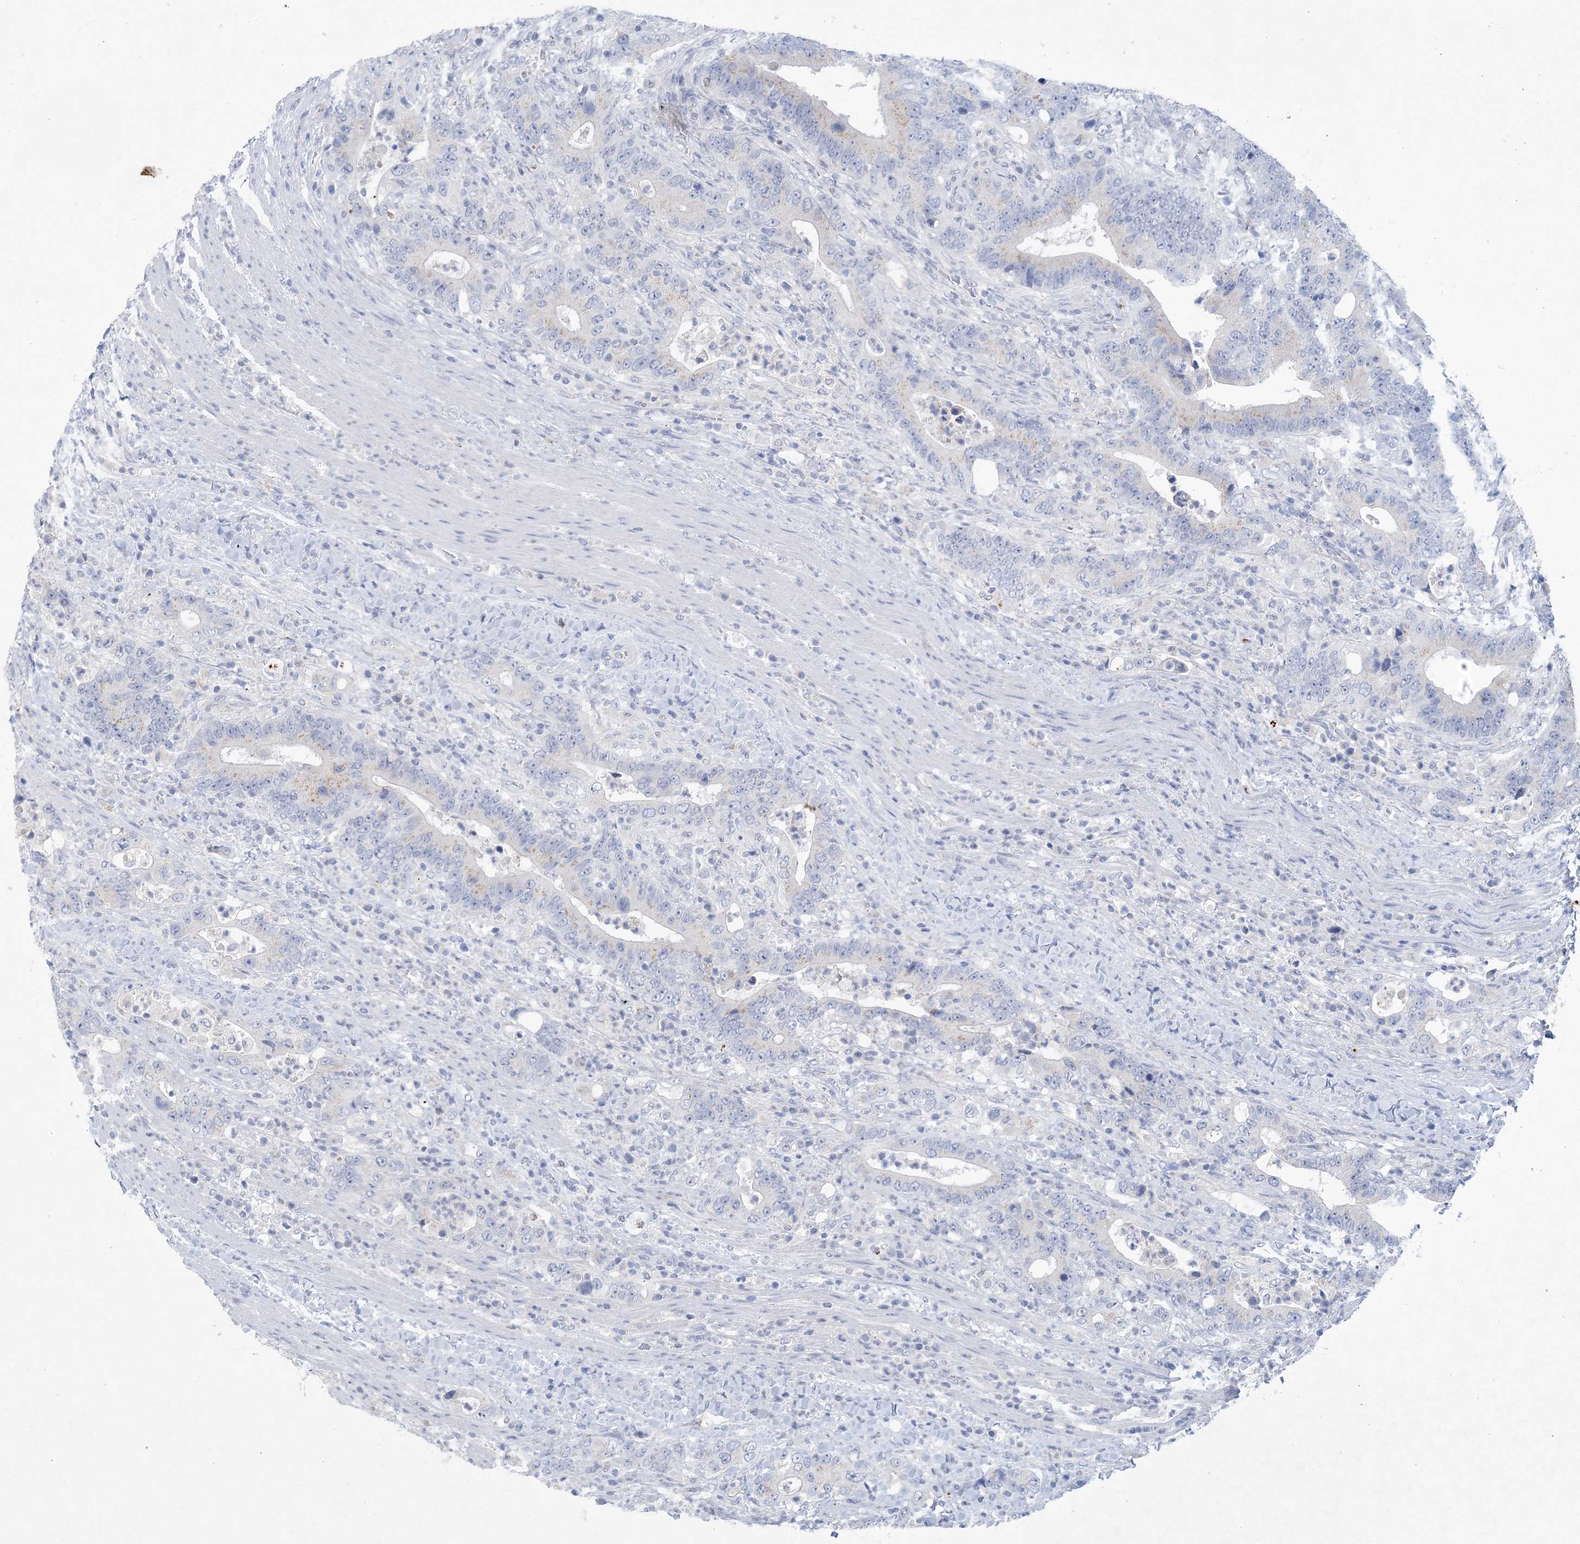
{"staining": {"intensity": "negative", "quantity": "none", "location": "none"}, "tissue": "colorectal cancer", "cell_type": "Tumor cells", "image_type": "cancer", "snomed": [{"axis": "morphology", "description": "Adenocarcinoma, NOS"}, {"axis": "topography", "description": "Colon"}], "caption": "A high-resolution photomicrograph shows immunohistochemistry staining of adenocarcinoma (colorectal), which shows no significant positivity in tumor cells.", "gene": "GABRG1", "patient": {"sex": "female", "age": 75}}